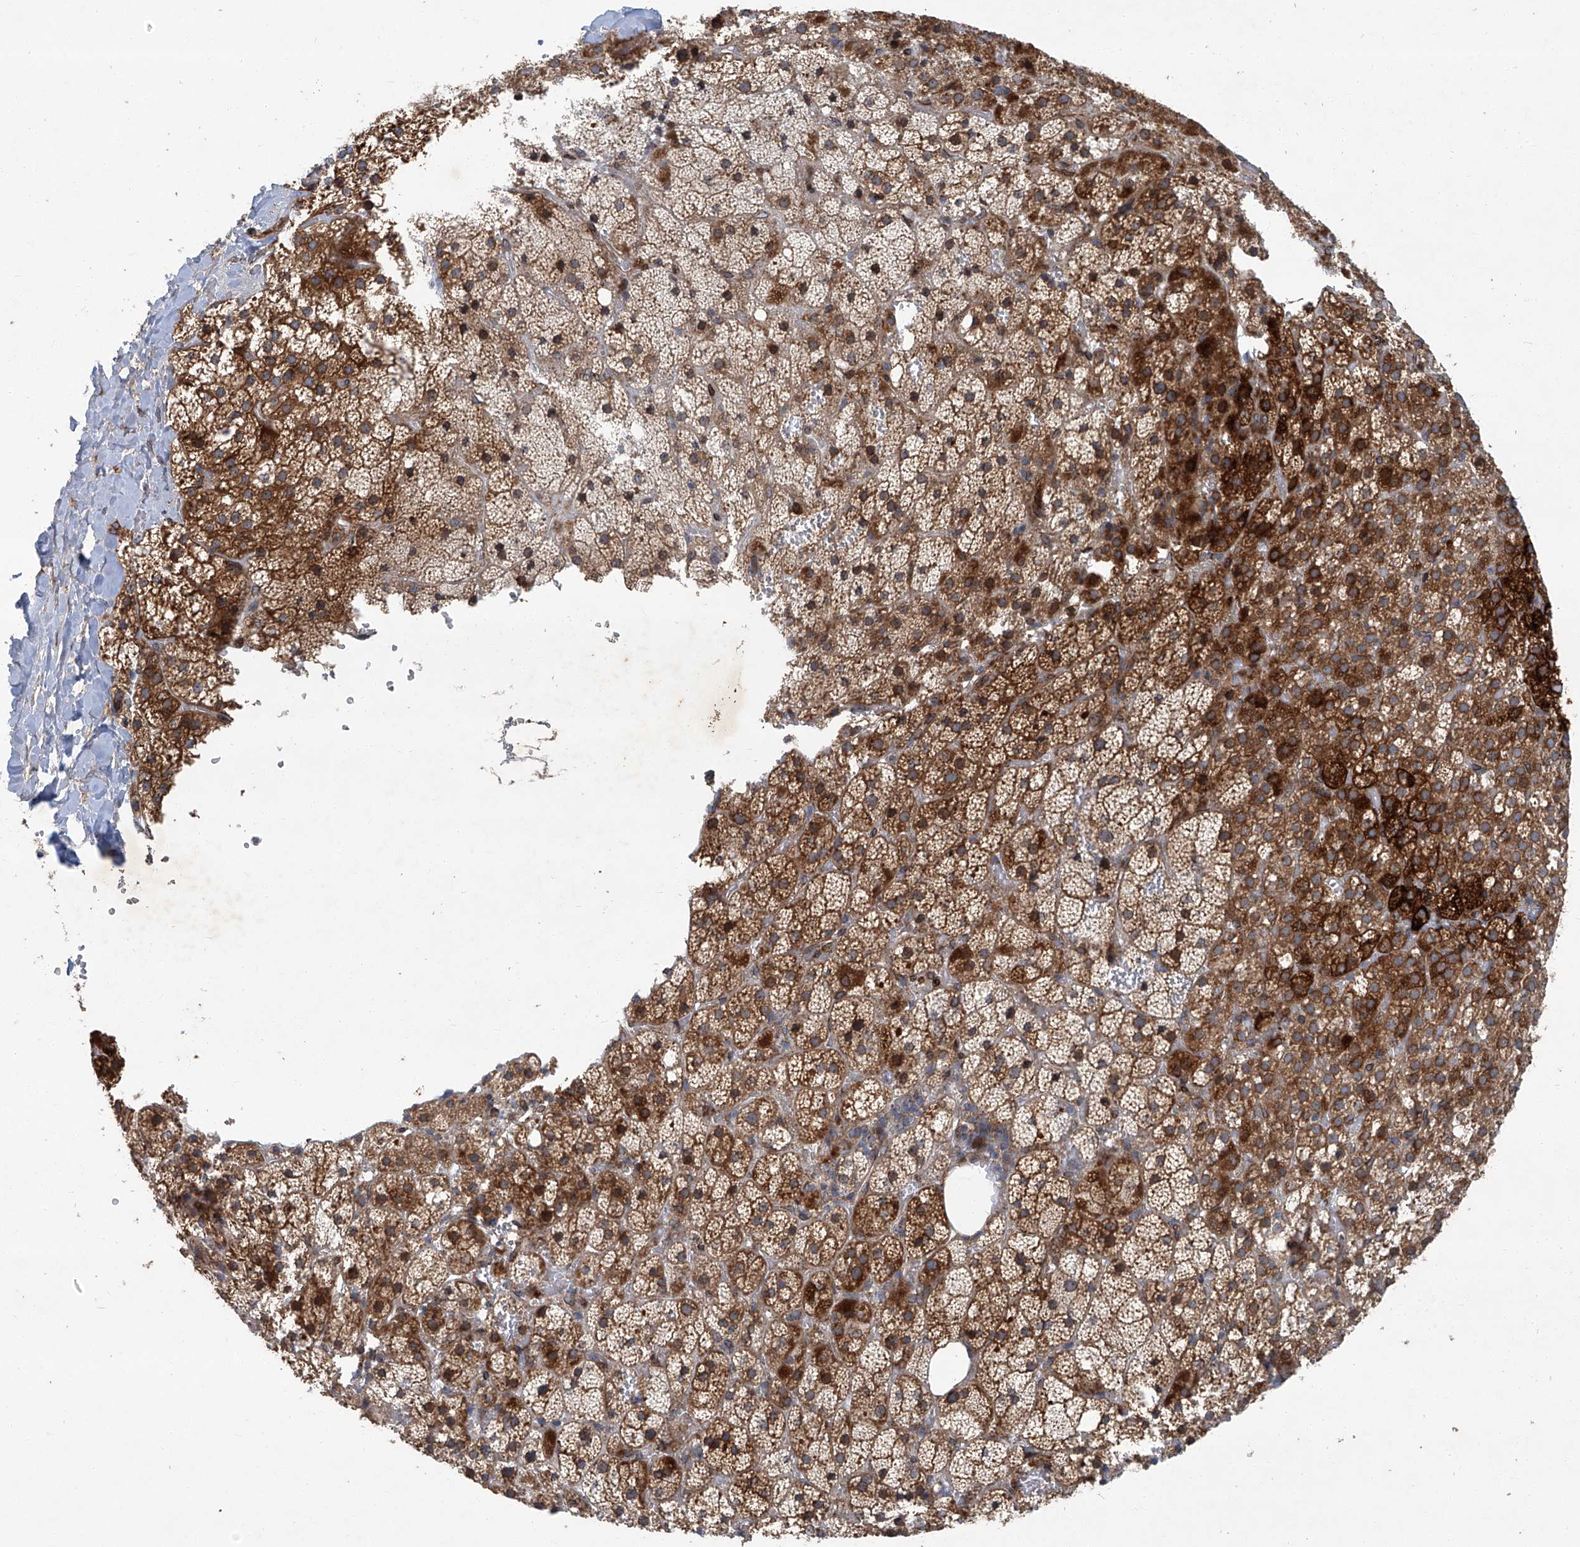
{"staining": {"intensity": "strong", "quantity": "25%-75%", "location": "cytoplasmic/membranous"}, "tissue": "adrenal gland", "cell_type": "Glandular cells", "image_type": "normal", "snomed": [{"axis": "morphology", "description": "Normal tissue, NOS"}, {"axis": "topography", "description": "Adrenal gland"}], "caption": "Benign adrenal gland was stained to show a protein in brown. There is high levels of strong cytoplasmic/membranous staining in approximately 25%-75% of glandular cells. (Stains: DAB in brown, nuclei in blue, Microscopy: brightfield microscopy at high magnification).", "gene": "GPR132", "patient": {"sex": "female", "age": 59}}